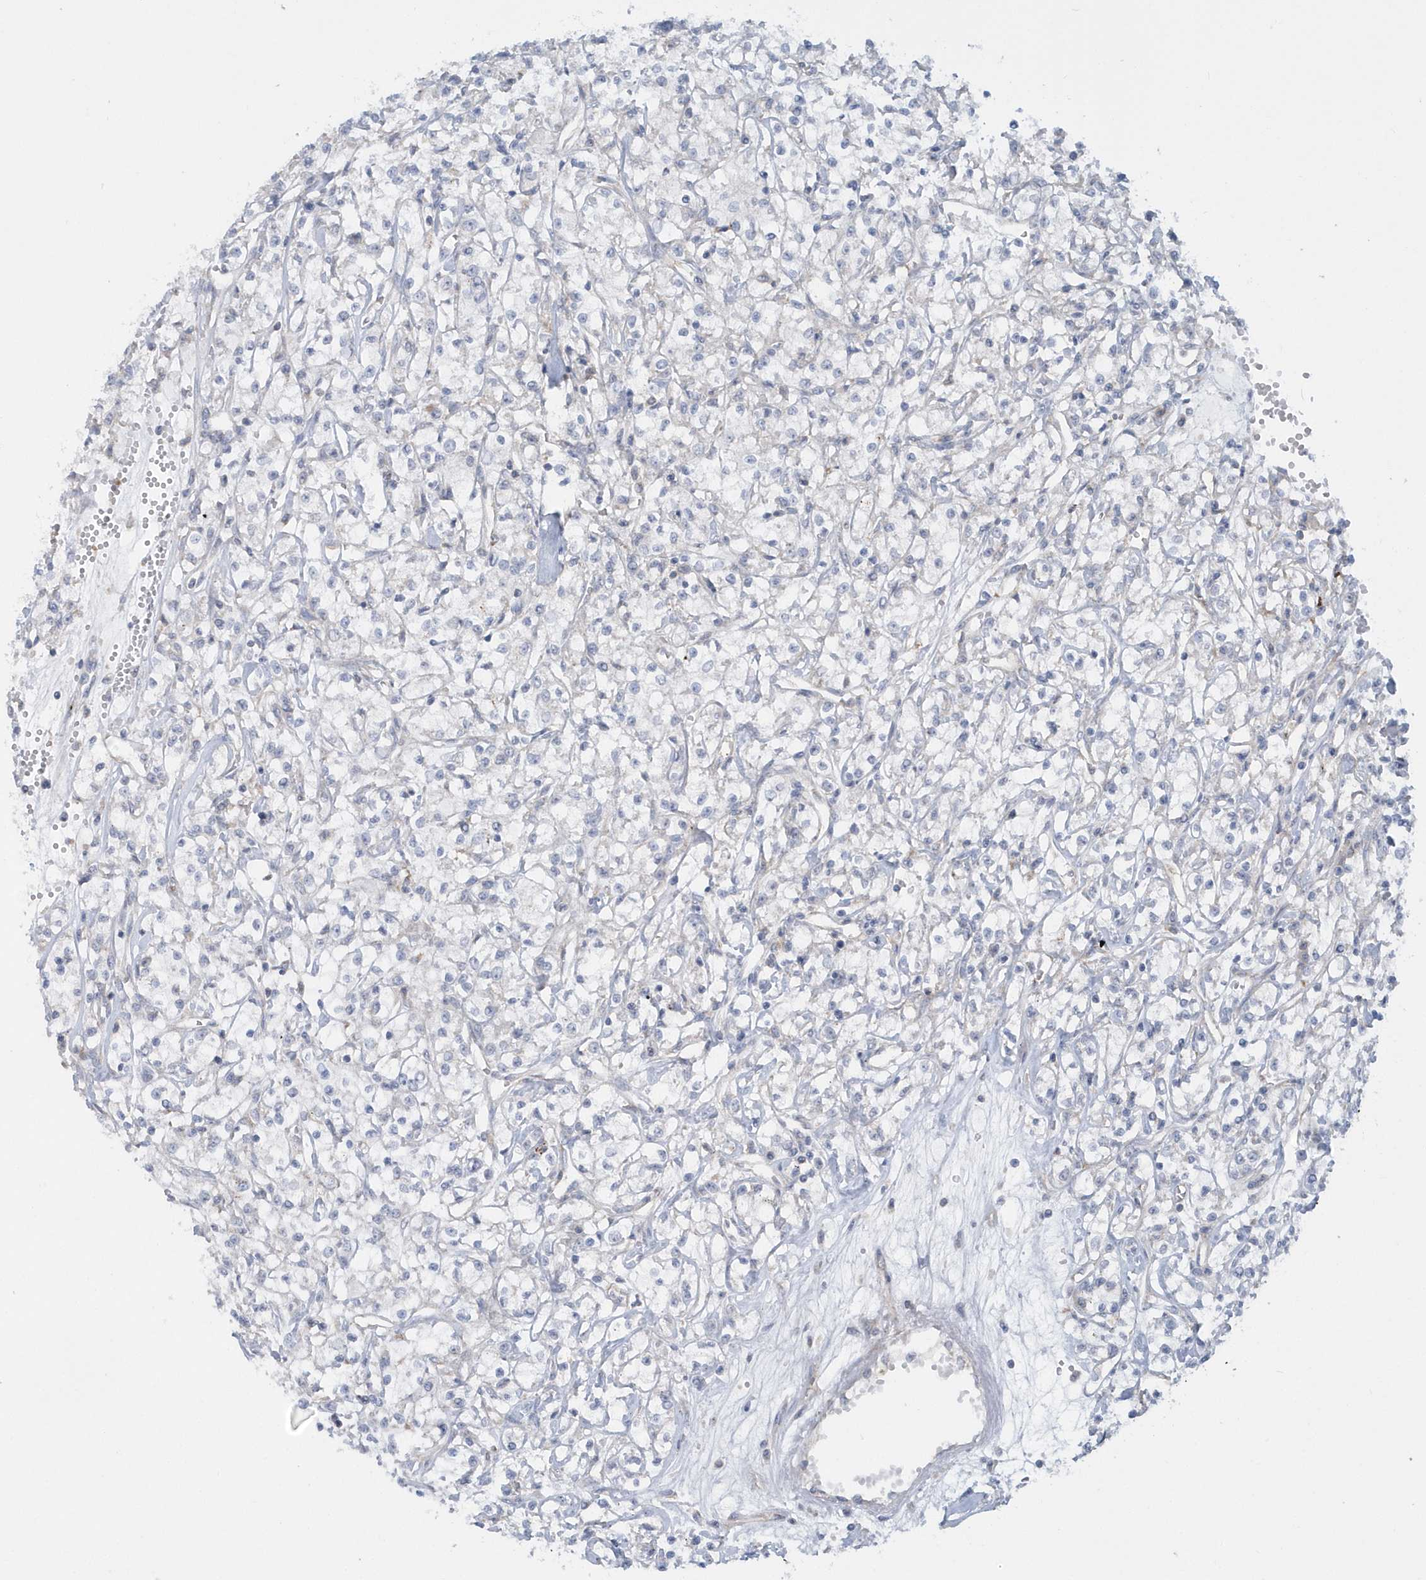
{"staining": {"intensity": "negative", "quantity": "none", "location": "none"}, "tissue": "renal cancer", "cell_type": "Tumor cells", "image_type": "cancer", "snomed": [{"axis": "morphology", "description": "Adenocarcinoma, NOS"}, {"axis": "topography", "description": "Kidney"}], "caption": "An IHC image of renal cancer is shown. There is no staining in tumor cells of renal cancer. Brightfield microscopy of immunohistochemistry stained with DAB (brown) and hematoxylin (blue), captured at high magnification.", "gene": "EIF3C", "patient": {"sex": "female", "age": 59}}